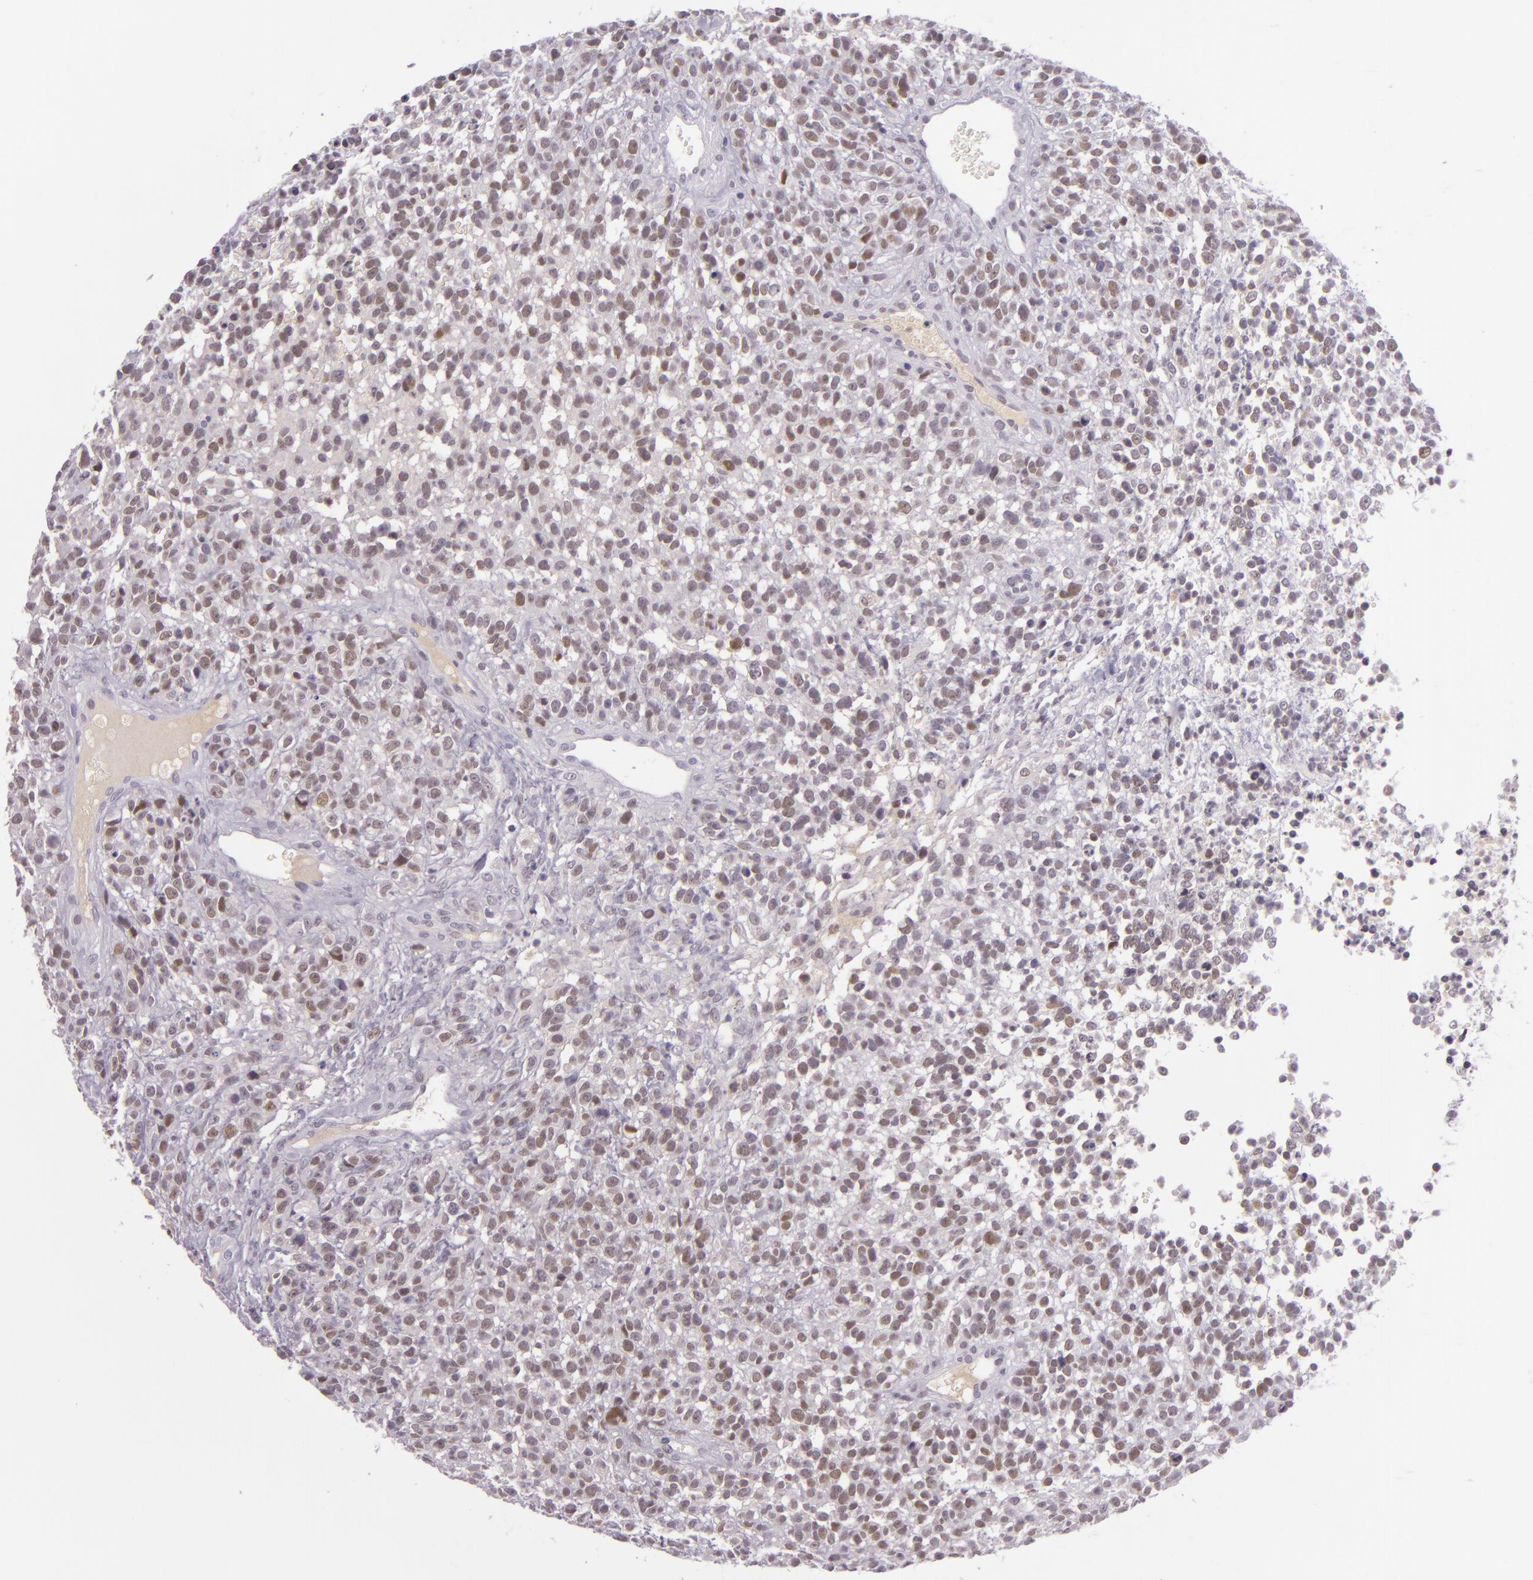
{"staining": {"intensity": "weak", "quantity": "25%-75%", "location": "nuclear"}, "tissue": "glioma", "cell_type": "Tumor cells", "image_type": "cancer", "snomed": [{"axis": "morphology", "description": "Glioma, malignant, High grade"}, {"axis": "topography", "description": "Brain"}], "caption": "A histopathology image of human malignant high-grade glioma stained for a protein displays weak nuclear brown staining in tumor cells. Nuclei are stained in blue.", "gene": "CHEK2", "patient": {"sex": "male", "age": 66}}